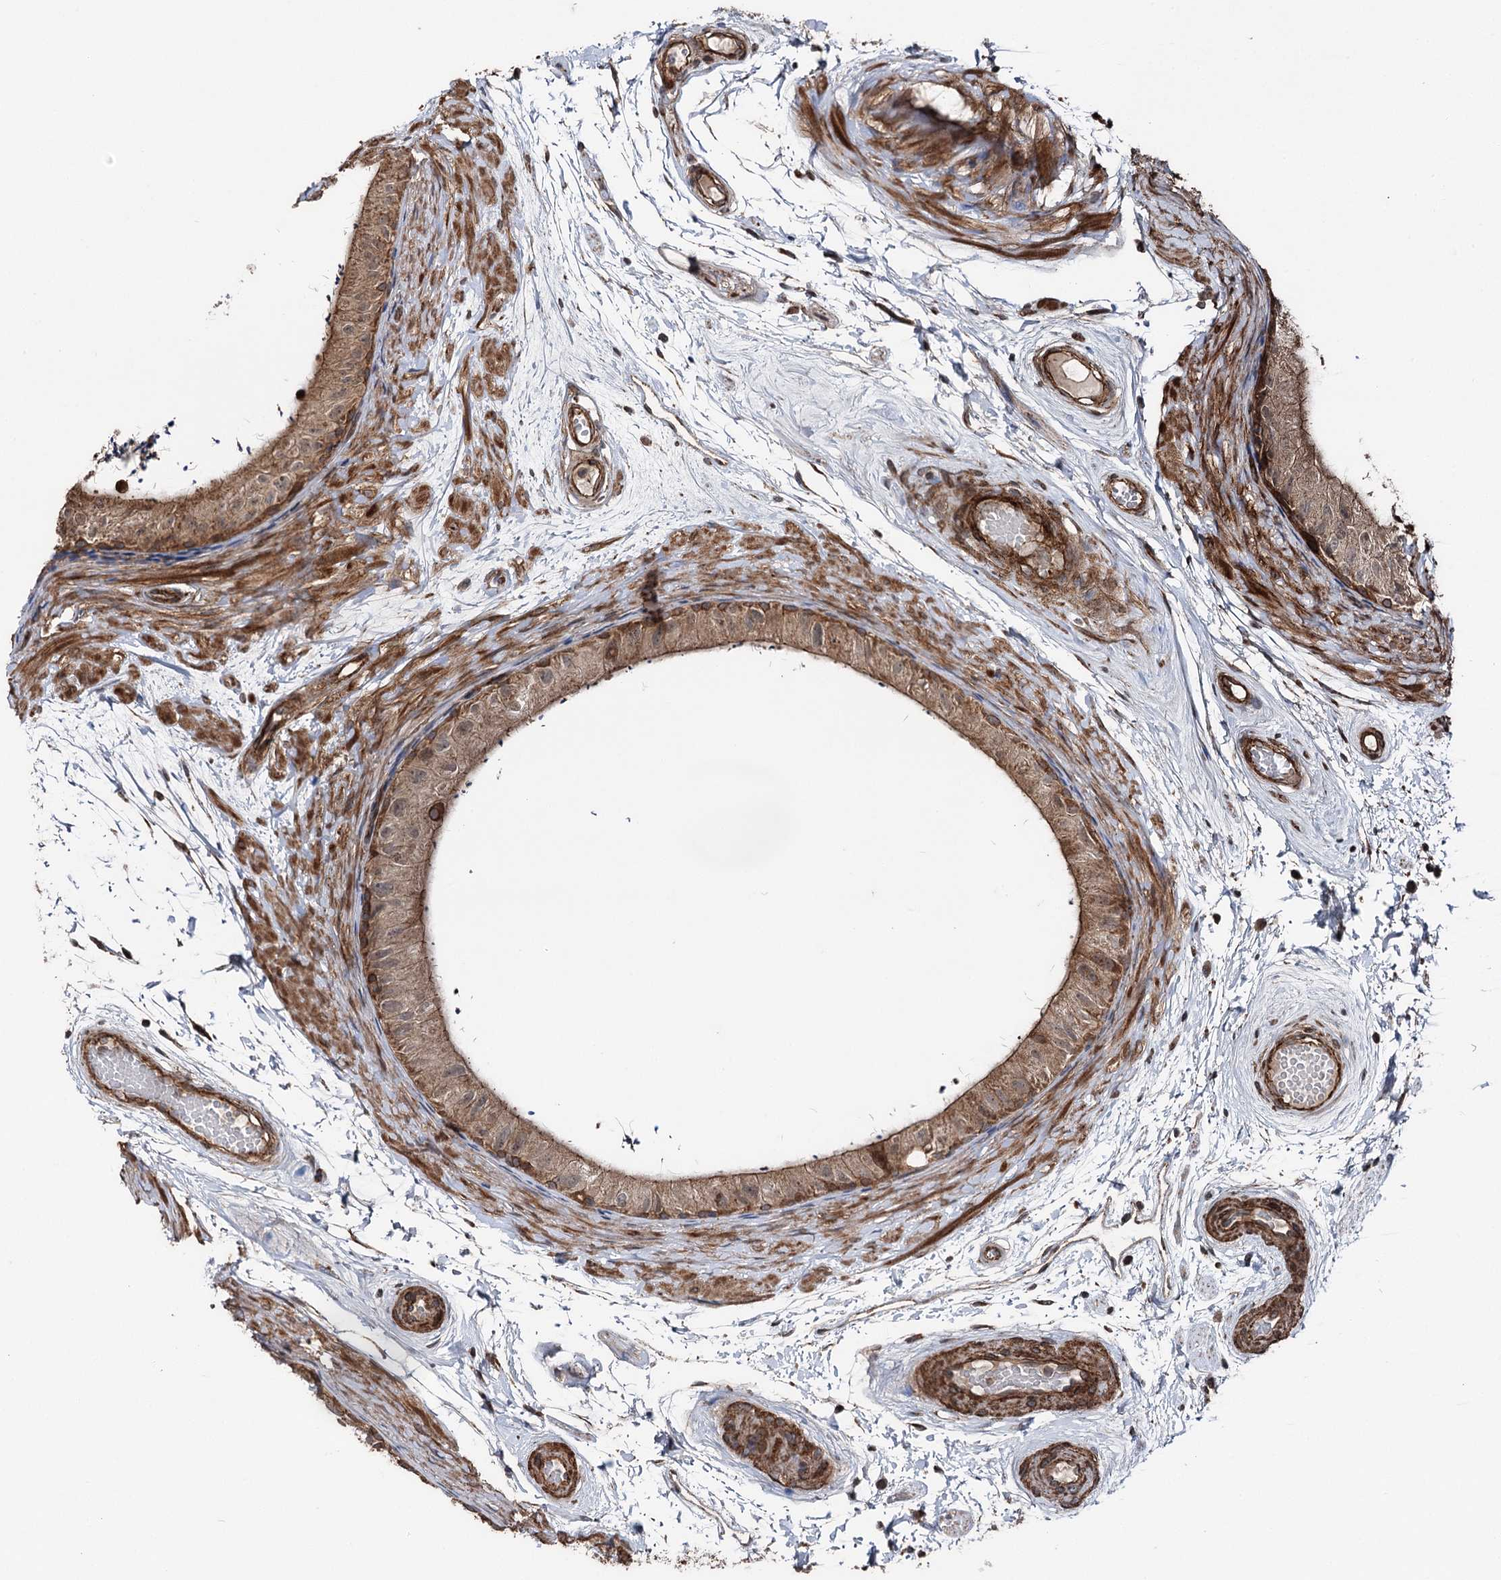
{"staining": {"intensity": "moderate", "quantity": ">75%", "location": "cytoplasmic/membranous"}, "tissue": "epididymis", "cell_type": "Glandular cells", "image_type": "normal", "snomed": [{"axis": "morphology", "description": "Normal tissue, NOS"}, {"axis": "topography", "description": "Epididymis"}], "caption": "Protein expression analysis of normal epididymis exhibits moderate cytoplasmic/membranous staining in approximately >75% of glandular cells. Nuclei are stained in blue.", "gene": "ITFG2", "patient": {"sex": "male", "age": 50}}